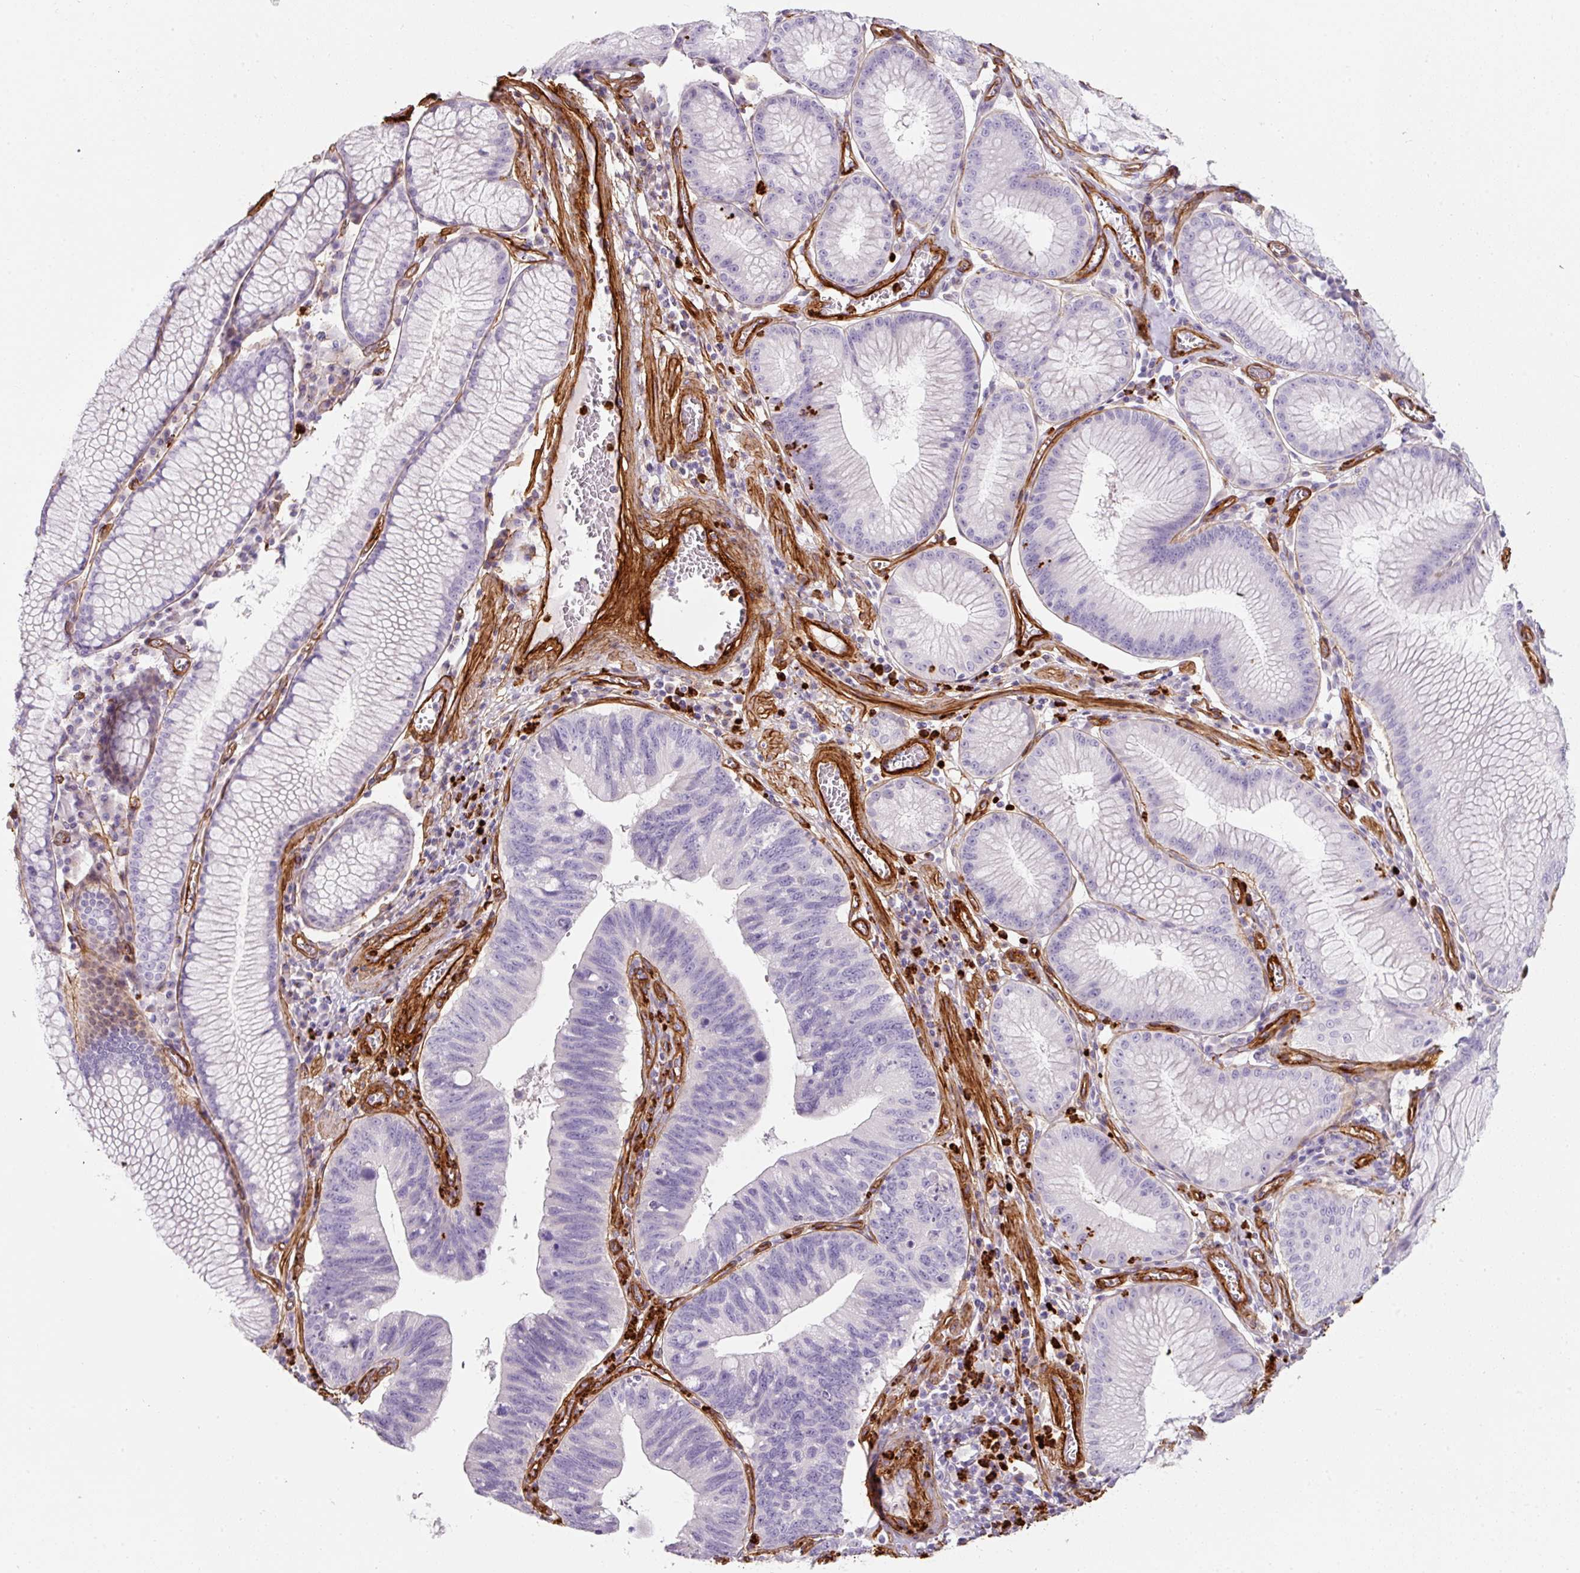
{"staining": {"intensity": "negative", "quantity": "none", "location": "none"}, "tissue": "stomach cancer", "cell_type": "Tumor cells", "image_type": "cancer", "snomed": [{"axis": "morphology", "description": "Adenocarcinoma, NOS"}, {"axis": "topography", "description": "Stomach"}], "caption": "An IHC micrograph of adenocarcinoma (stomach) is shown. There is no staining in tumor cells of adenocarcinoma (stomach). Nuclei are stained in blue.", "gene": "LOXL4", "patient": {"sex": "male", "age": 59}}